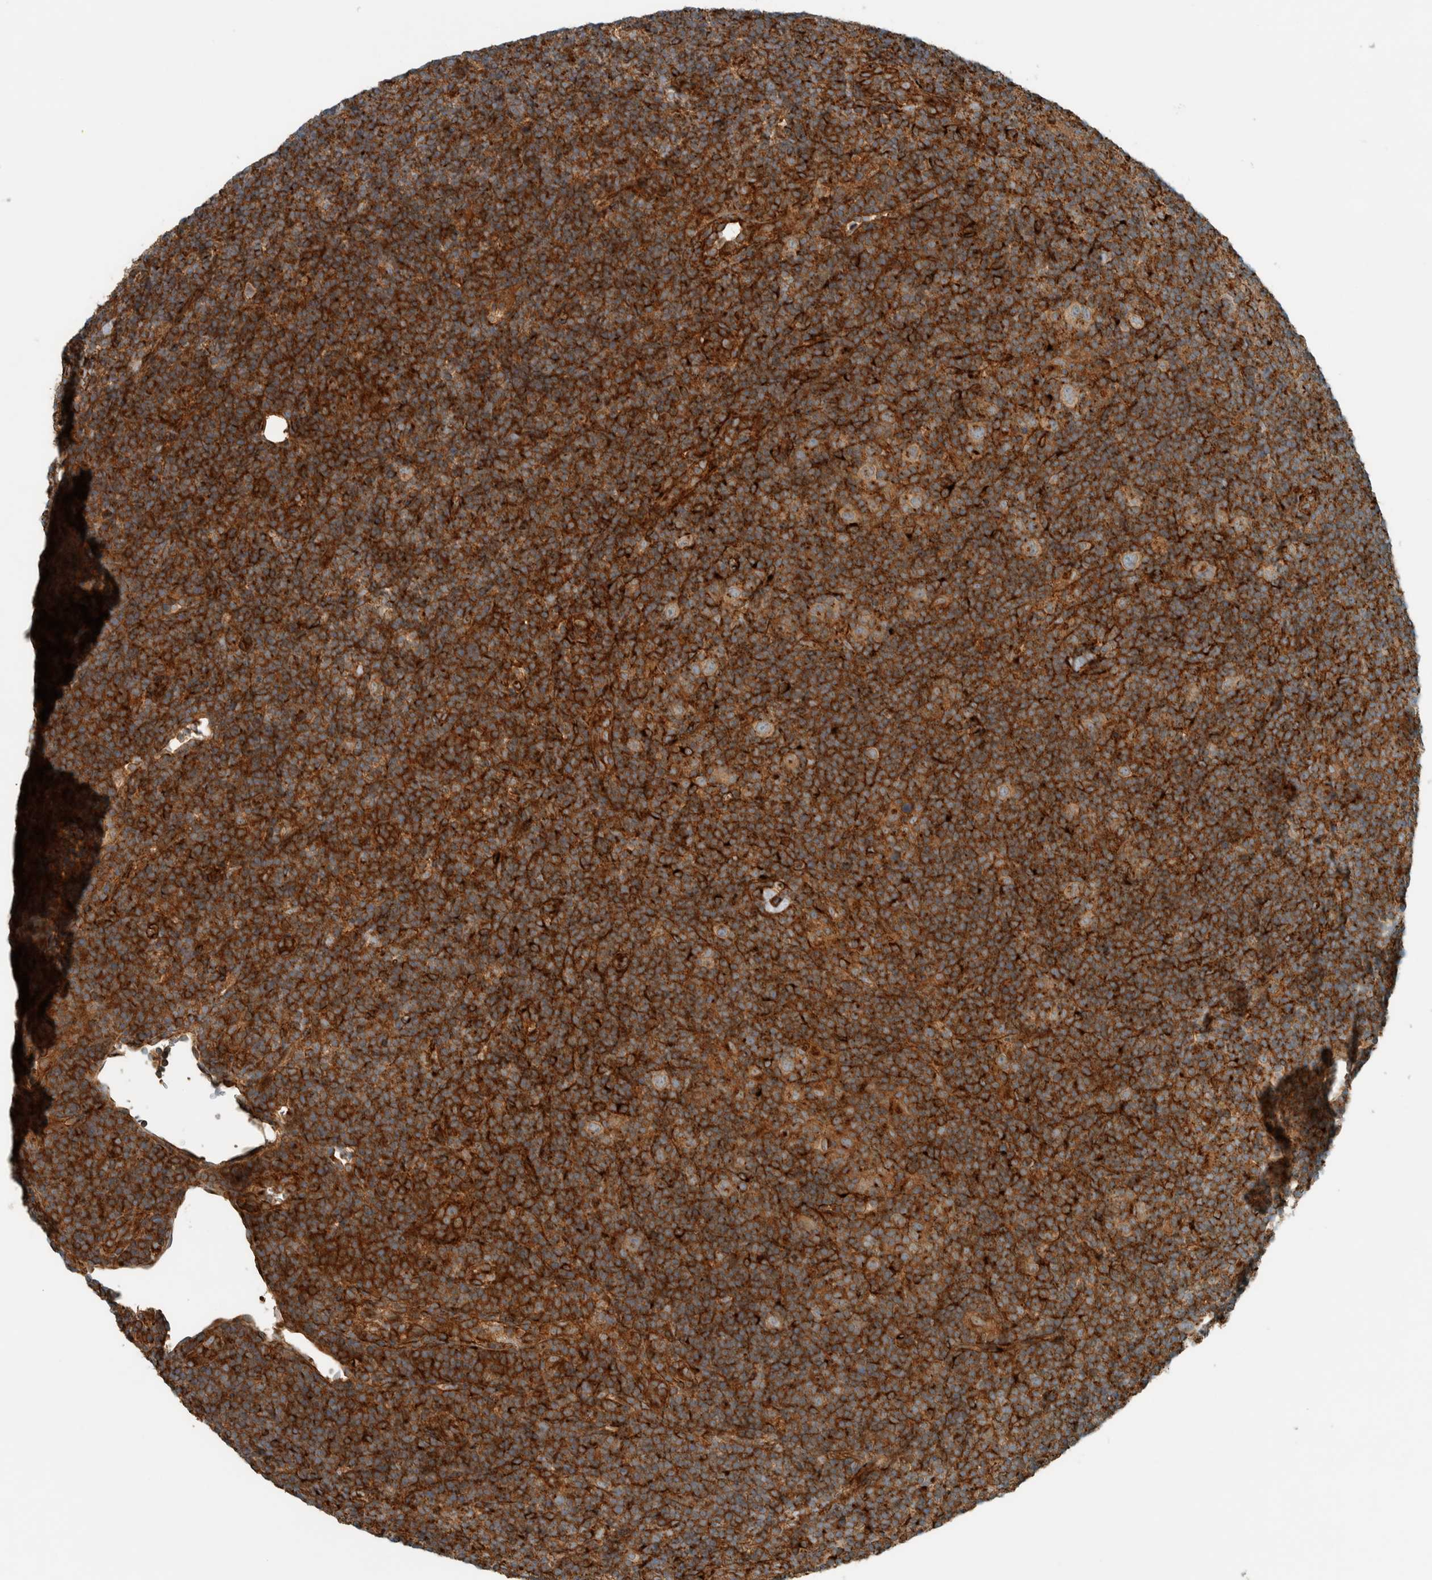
{"staining": {"intensity": "strong", "quantity": ">75%", "location": "cytoplasmic/membranous"}, "tissue": "lymphoma", "cell_type": "Tumor cells", "image_type": "cancer", "snomed": [{"axis": "morphology", "description": "Hodgkin's disease, NOS"}, {"axis": "topography", "description": "Lymph node"}], "caption": "DAB immunohistochemical staining of lymphoma shows strong cytoplasmic/membranous protein staining in about >75% of tumor cells.", "gene": "EXOC7", "patient": {"sex": "female", "age": 57}}